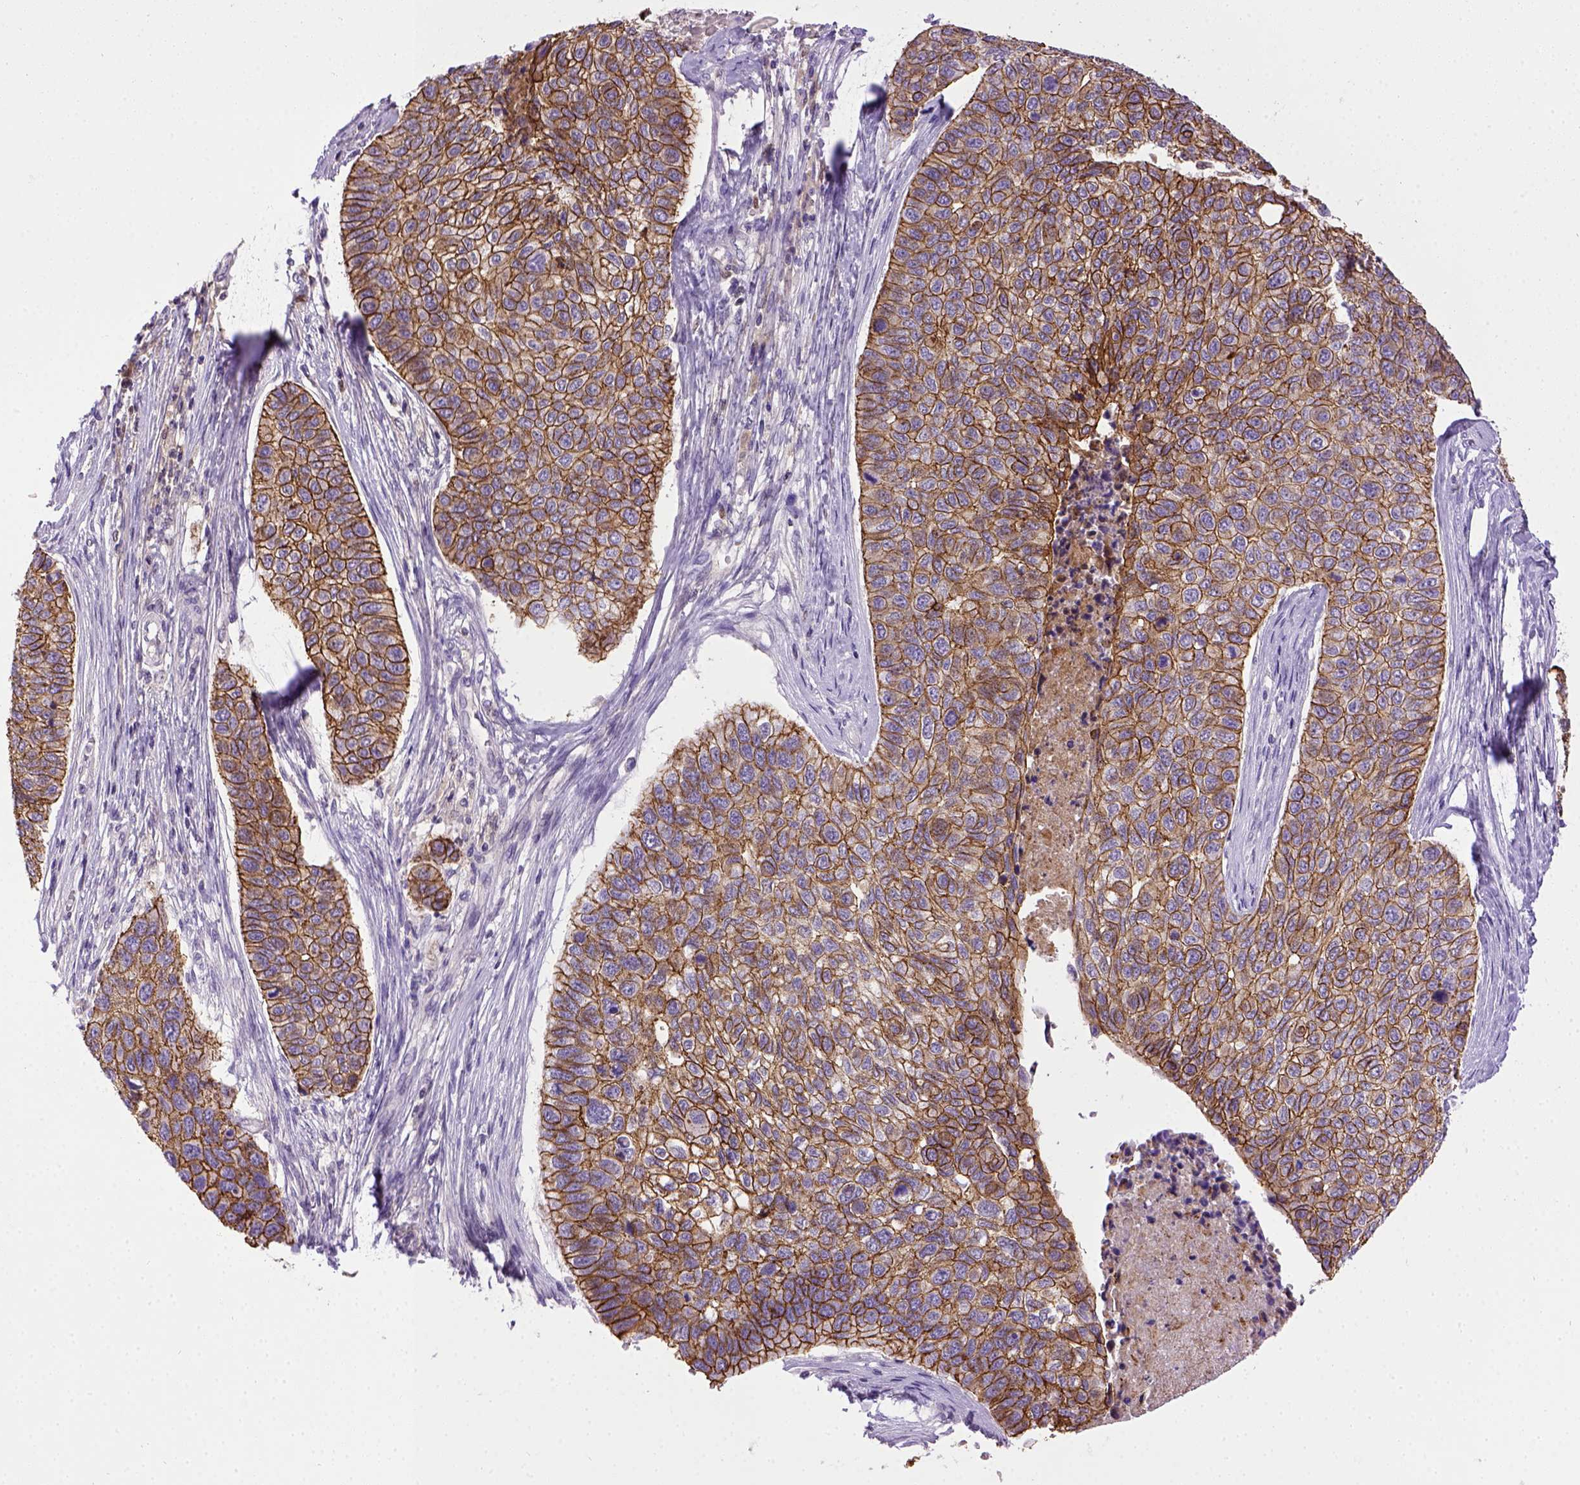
{"staining": {"intensity": "strong", "quantity": ">75%", "location": "cytoplasmic/membranous"}, "tissue": "lung cancer", "cell_type": "Tumor cells", "image_type": "cancer", "snomed": [{"axis": "morphology", "description": "Squamous cell carcinoma, NOS"}, {"axis": "topography", "description": "Lung"}], "caption": "The photomicrograph reveals a brown stain indicating the presence of a protein in the cytoplasmic/membranous of tumor cells in lung cancer (squamous cell carcinoma).", "gene": "CDH1", "patient": {"sex": "male", "age": 69}}